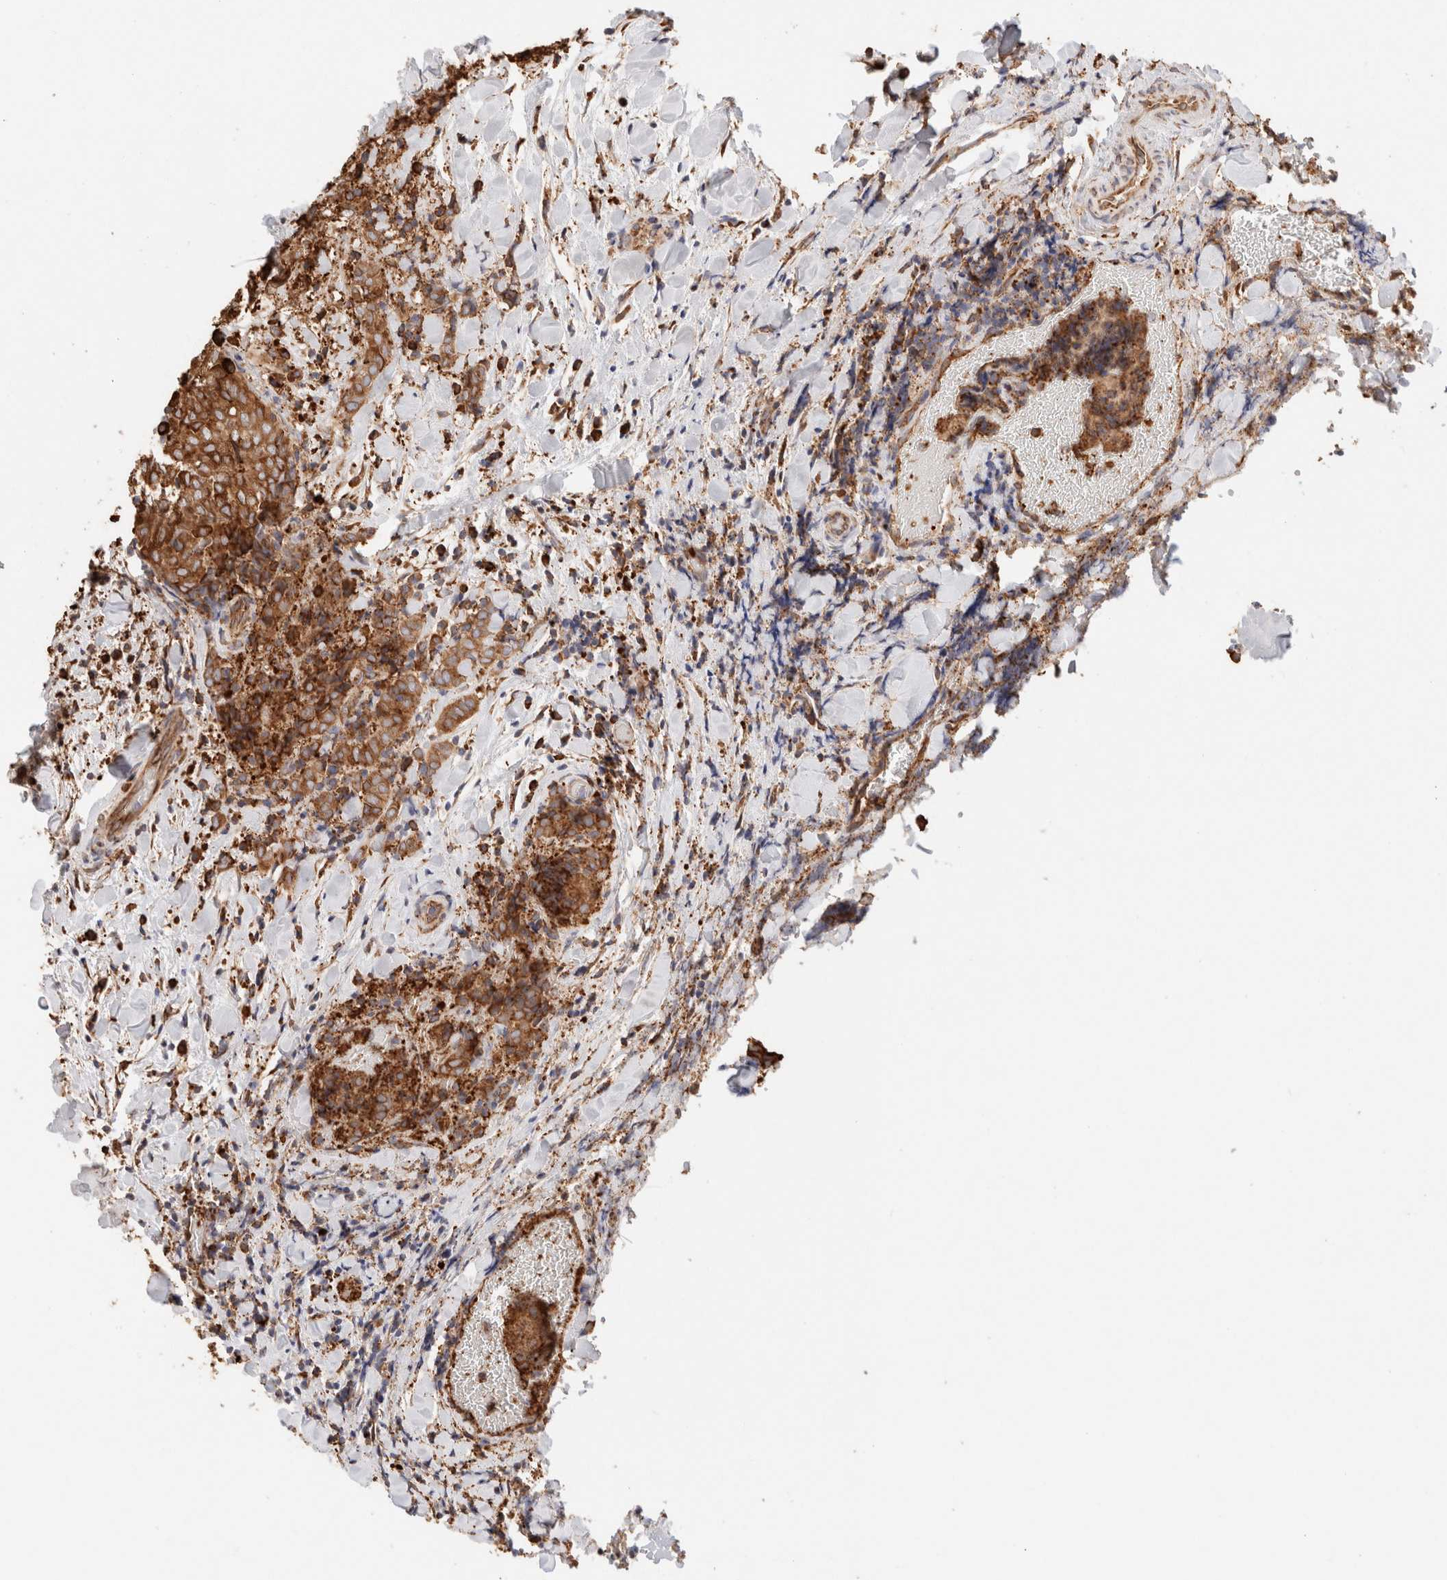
{"staining": {"intensity": "strong", "quantity": ">75%", "location": "cytoplasmic/membranous"}, "tissue": "thyroid cancer", "cell_type": "Tumor cells", "image_type": "cancer", "snomed": [{"axis": "morphology", "description": "Normal tissue, NOS"}, {"axis": "morphology", "description": "Papillary adenocarcinoma, NOS"}, {"axis": "topography", "description": "Thyroid gland"}], "caption": "Human thyroid cancer stained with a protein marker displays strong staining in tumor cells.", "gene": "FER", "patient": {"sex": "female", "age": 30}}